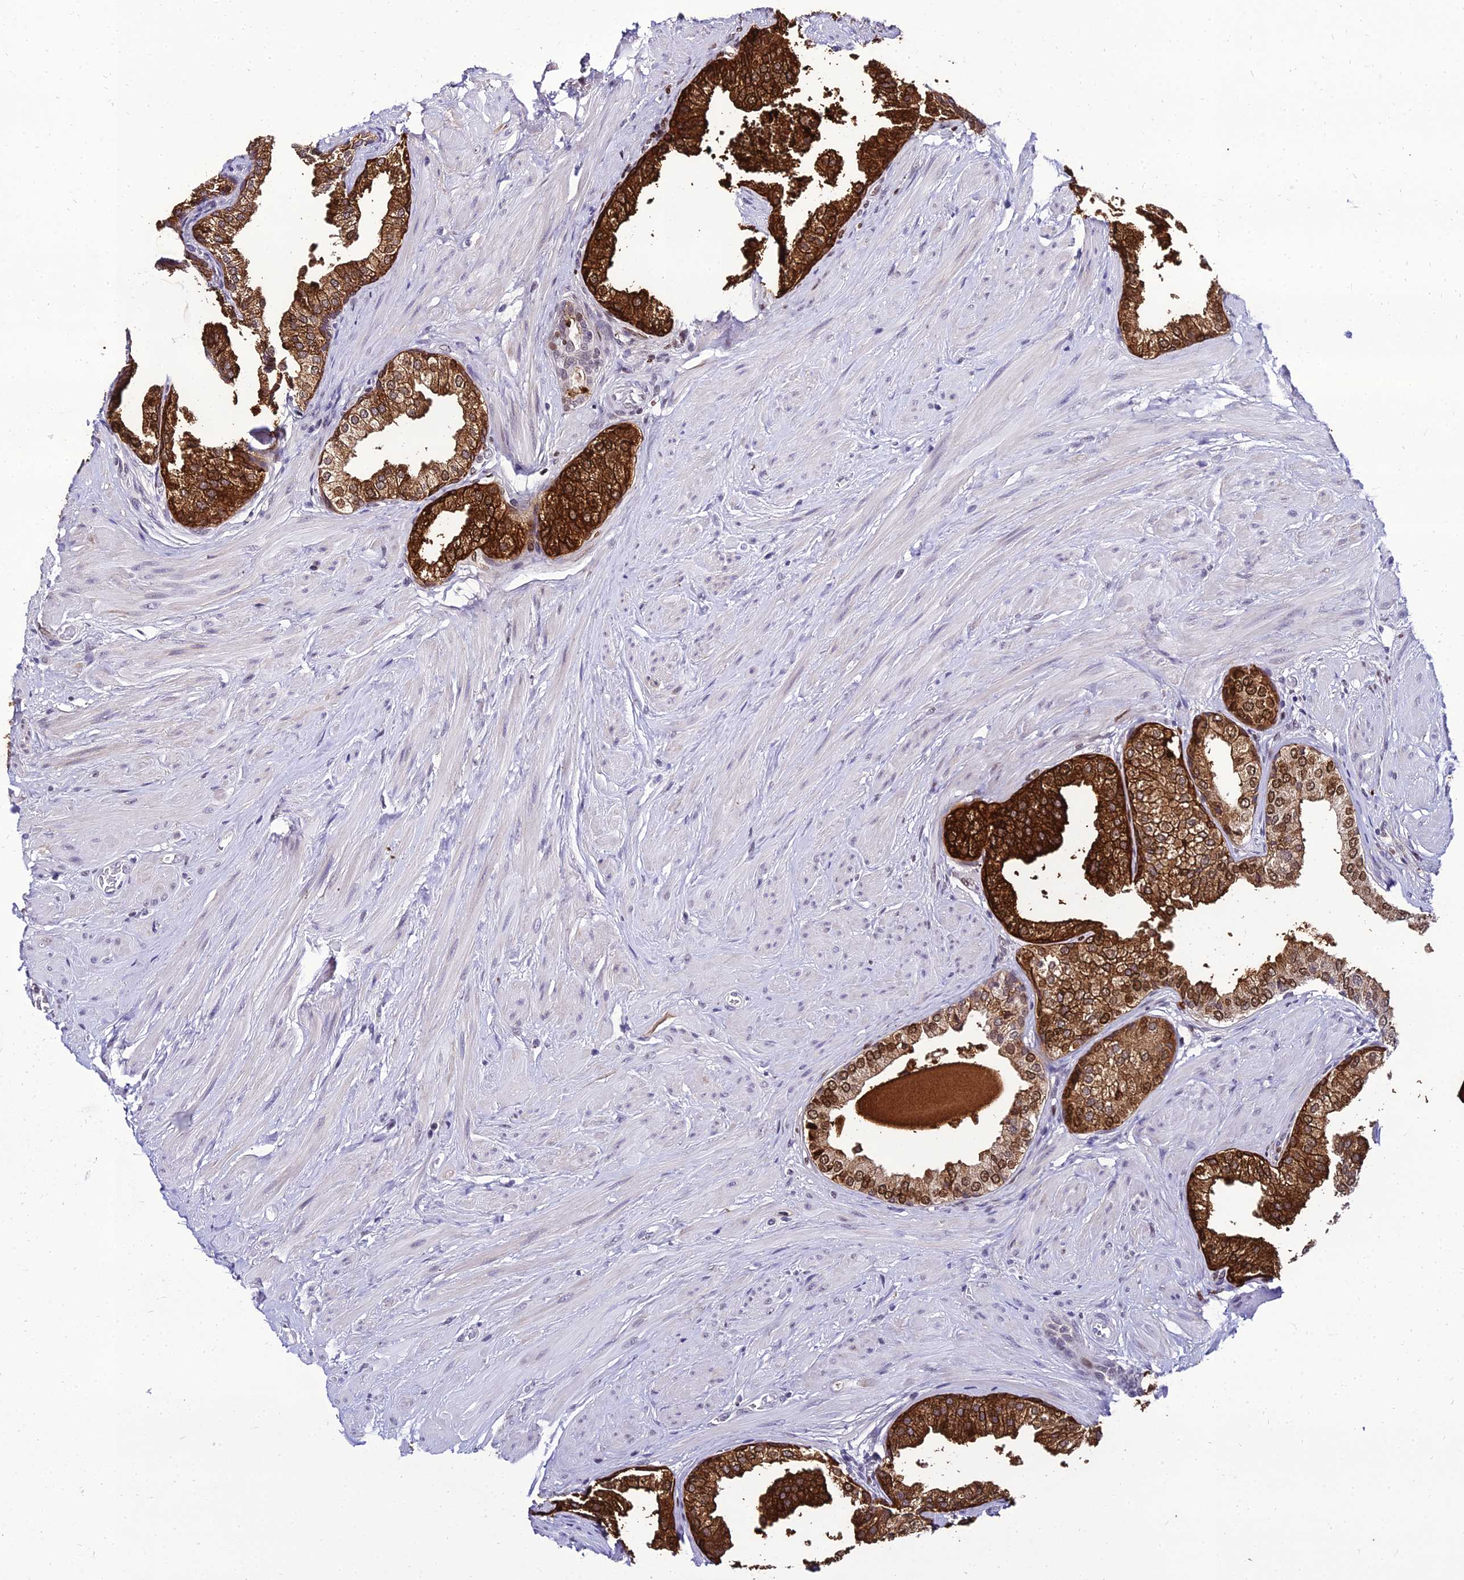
{"staining": {"intensity": "strong", "quantity": ">75%", "location": "cytoplasmic/membranous,nuclear"}, "tissue": "prostate", "cell_type": "Glandular cells", "image_type": "normal", "snomed": [{"axis": "morphology", "description": "Normal tissue, NOS"}, {"axis": "topography", "description": "Prostate"}], "caption": "Immunohistochemical staining of normal human prostate shows strong cytoplasmic/membranous,nuclear protein expression in about >75% of glandular cells. (DAB (3,3'-diaminobenzidine) IHC, brown staining for protein, blue staining for nuclei).", "gene": "PPP4R2", "patient": {"sex": "male", "age": 48}}